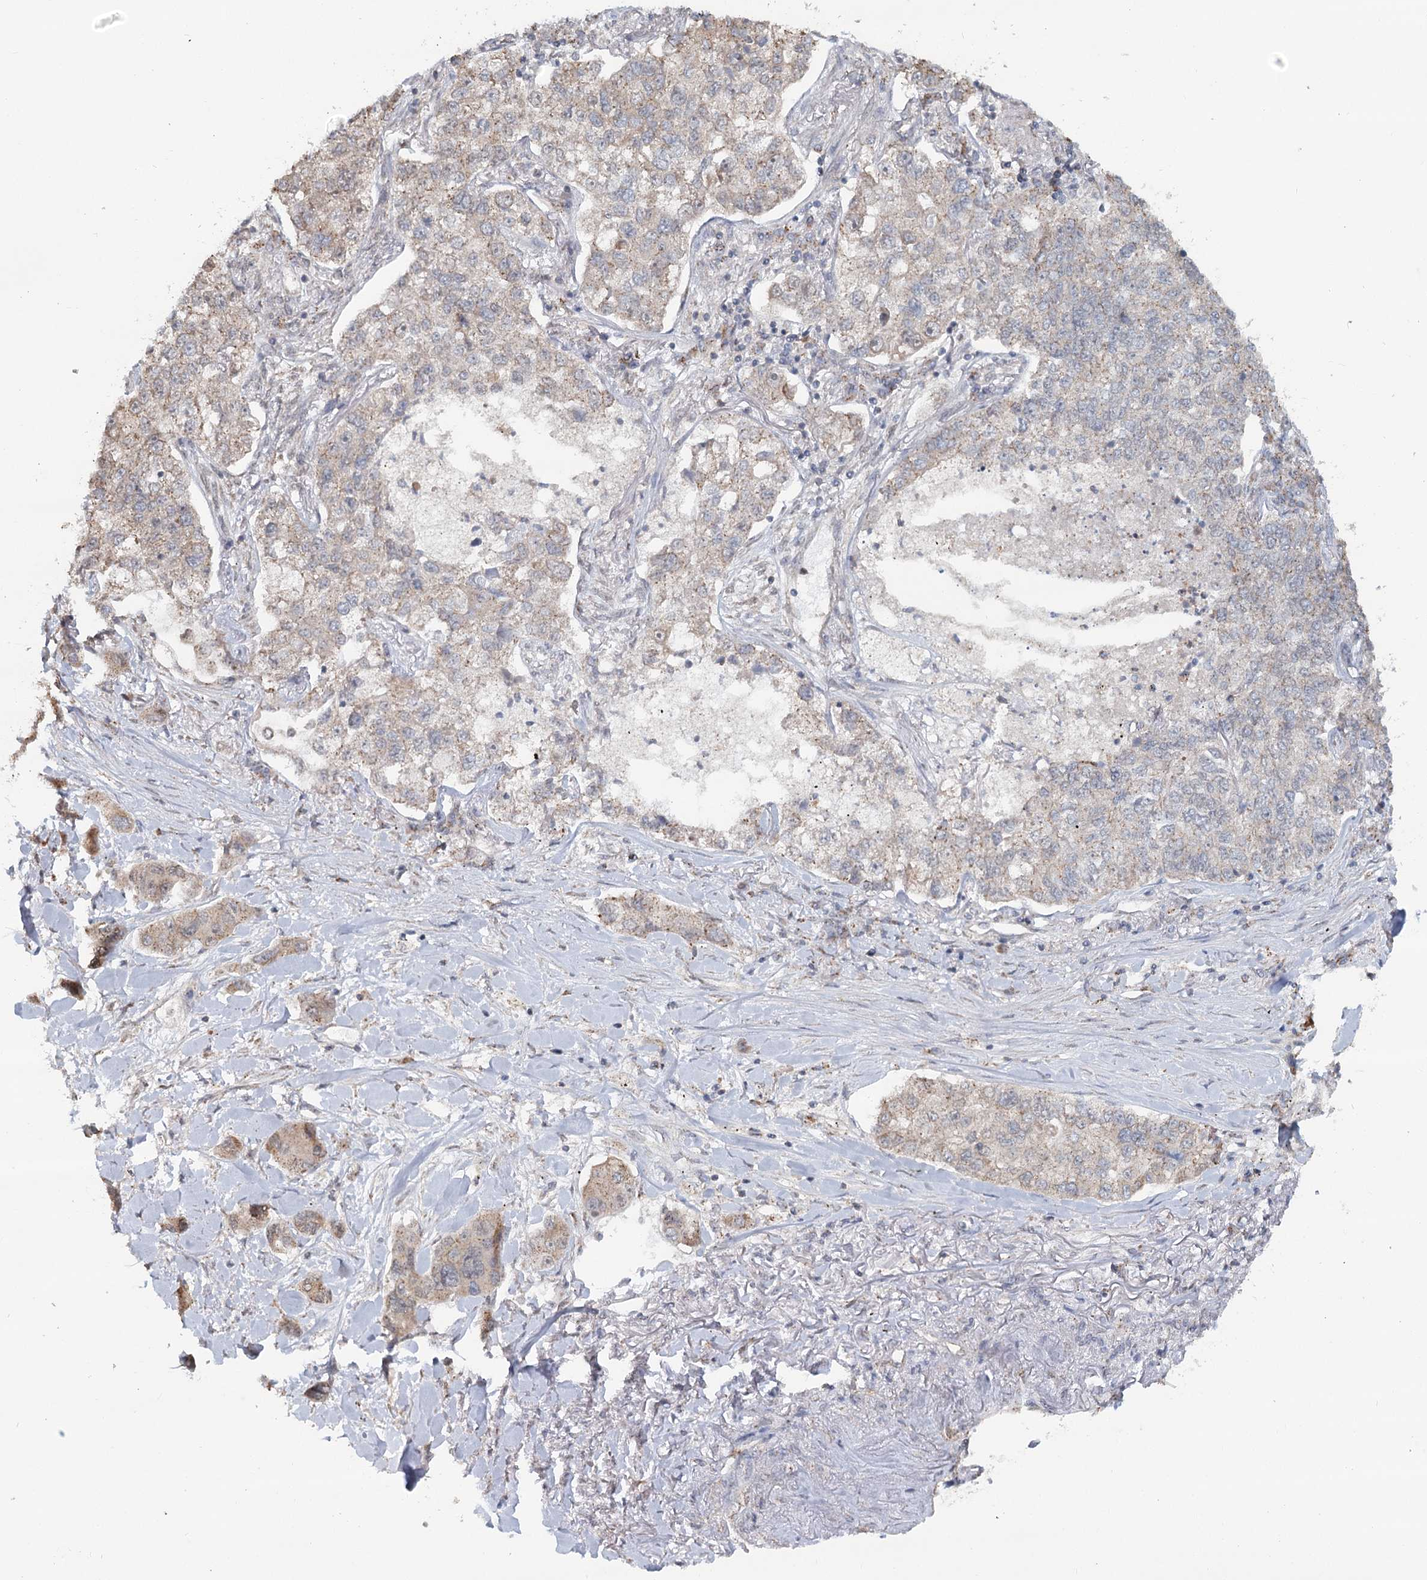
{"staining": {"intensity": "weak", "quantity": "<25%", "location": "cytoplasmic/membranous"}, "tissue": "lung cancer", "cell_type": "Tumor cells", "image_type": "cancer", "snomed": [{"axis": "morphology", "description": "Adenocarcinoma, NOS"}, {"axis": "topography", "description": "Lung"}], "caption": "The histopathology image shows no staining of tumor cells in lung adenocarcinoma.", "gene": "GPALPP1", "patient": {"sex": "male", "age": 49}}